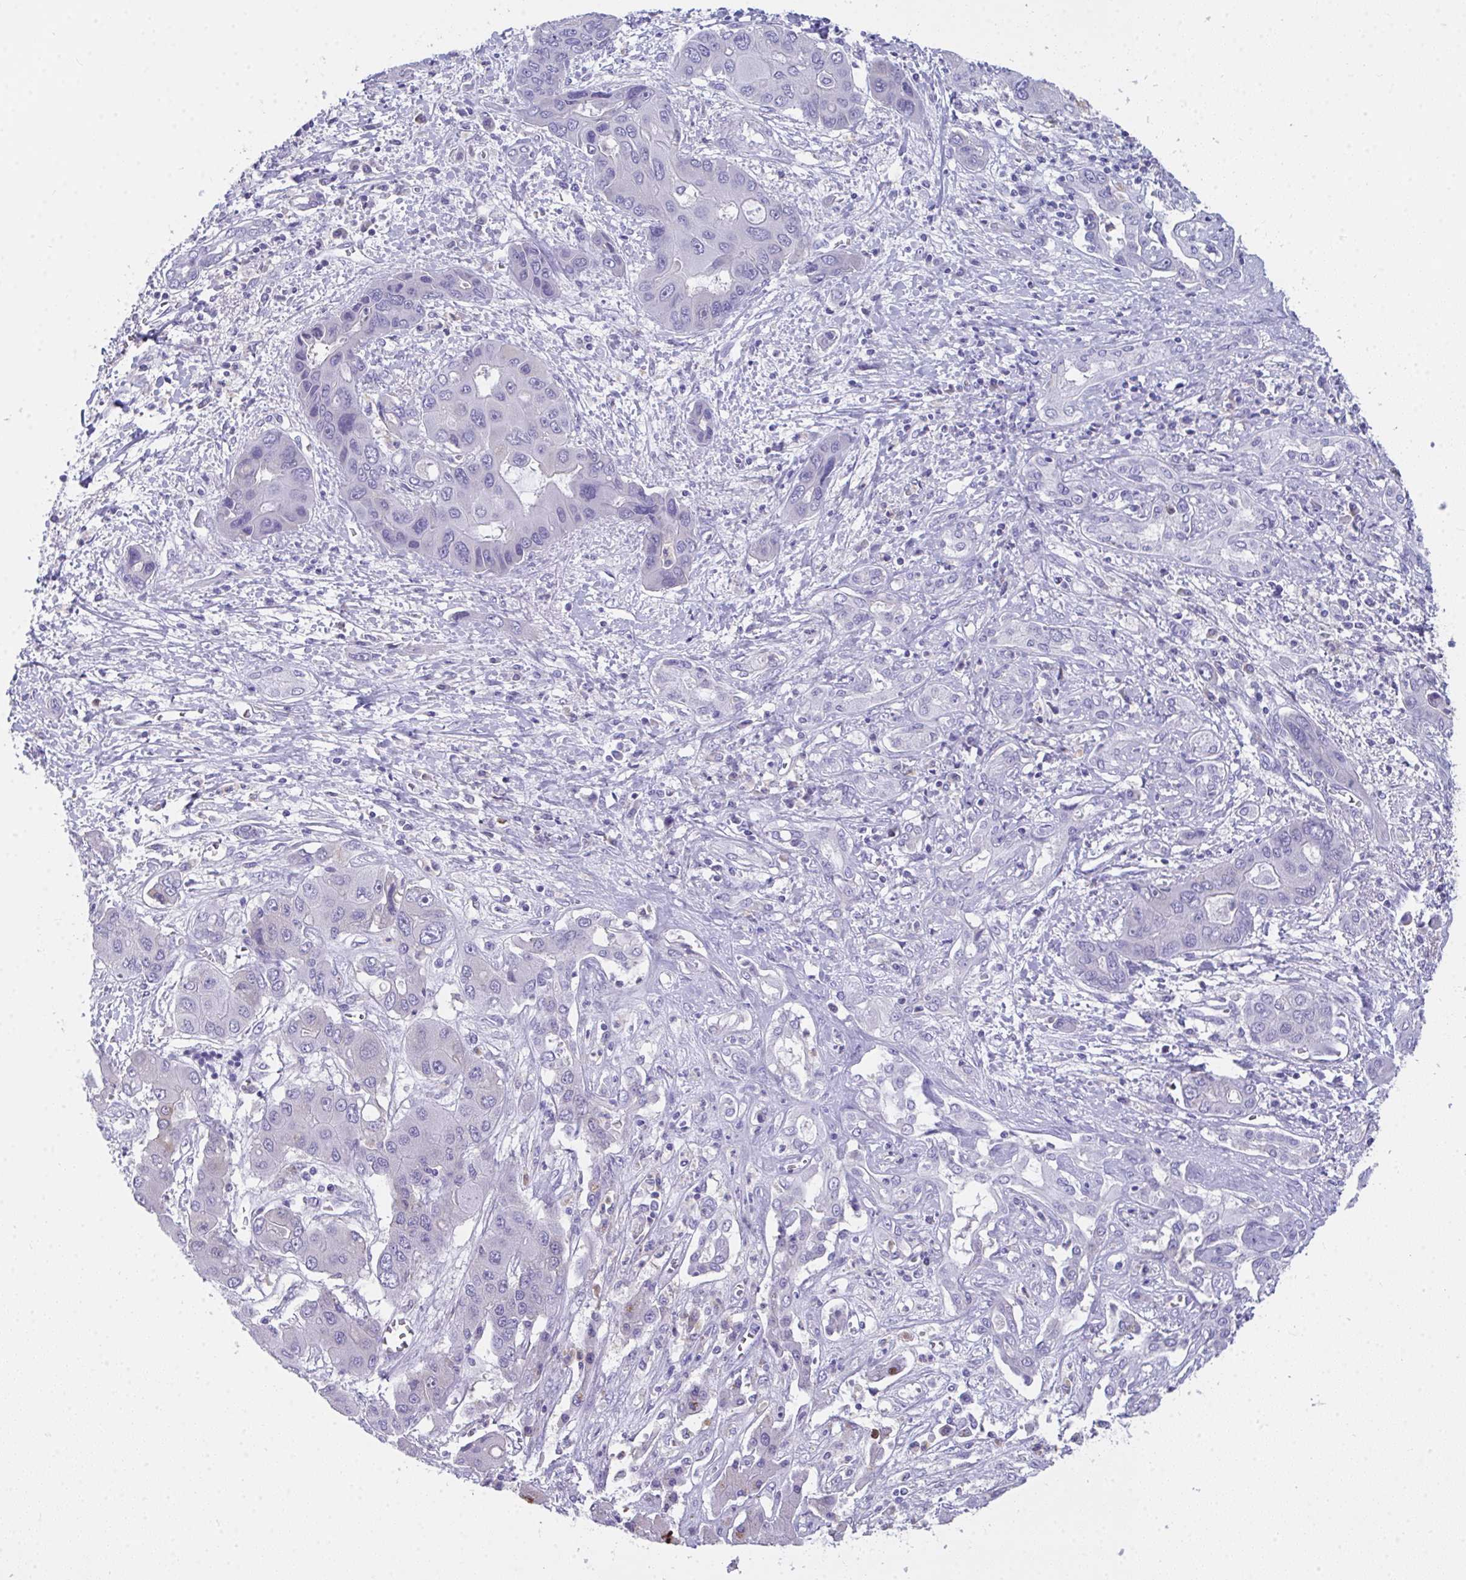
{"staining": {"intensity": "negative", "quantity": "none", "location": "none"}, "tissue": "liver cancer", "cell_type": "Tumor cells", "image_type": "cancer", "snomed": [{"axis": "morphology", "description": "Cholangiocarcinoma"}, {"axis": "topography", "description": "Liver"}], "caption": "Photomicrograph shows no significant protein expression in tumor cells of liver cancer.", "gene": "COA5", "patient": {"sex": "male", "age": 67}}